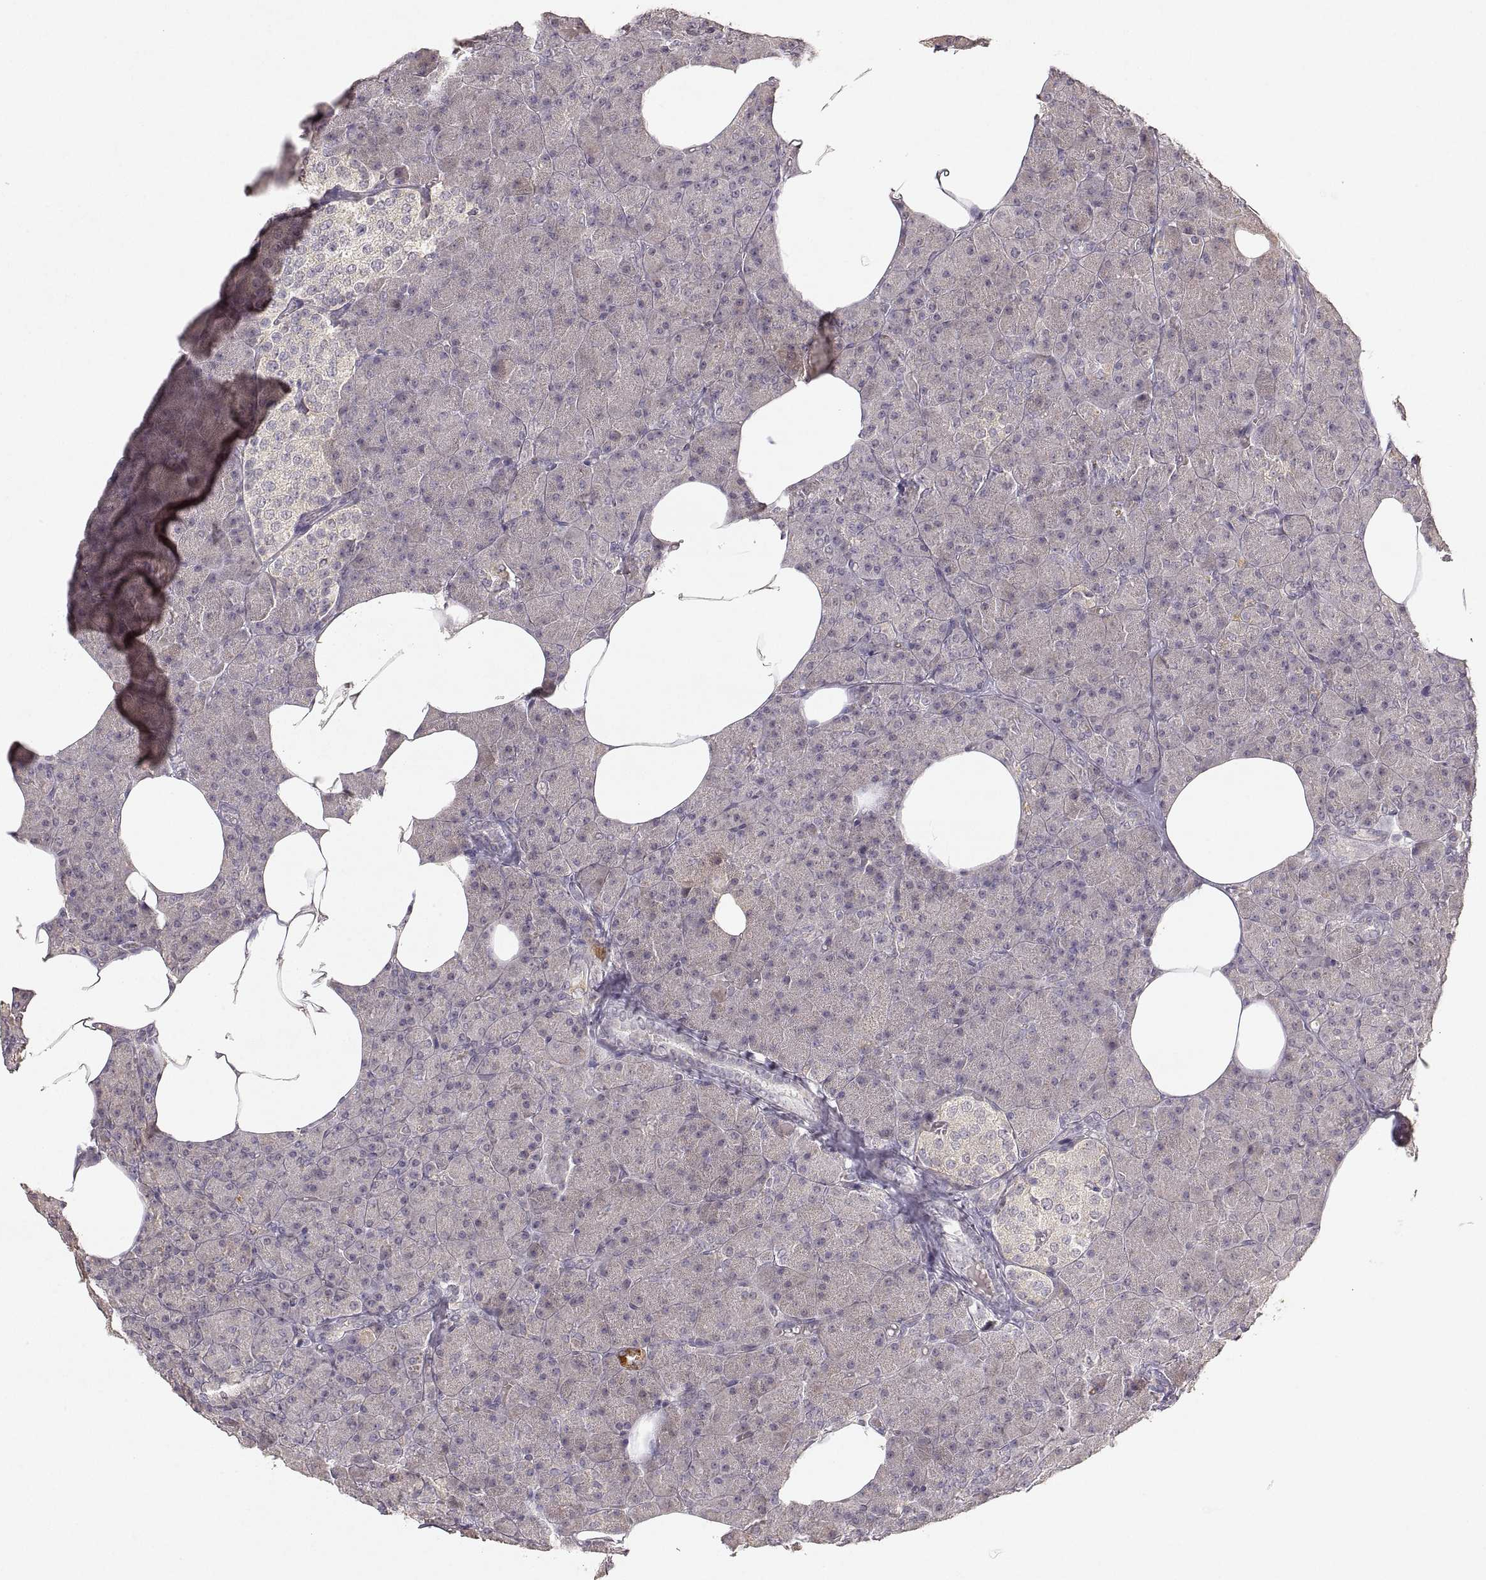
{"staining": {"intensity": "weak", "quantity": "25%-75%", "location": "cytoplasmic/membranous"}, "tissue": "pancreas", "cell_type": "Exocrine glandular cells", "image_type": "normal", "snomed": [{"axis": "morphology", "description": "Normal tissue, NOS"}, {"axis": "topography", "description": "Pancreas"}], "caption": "Immunohistochemical staining of normal human pancreas reveals low levels of weak cytoplasmic/membranous staining in approximately 25%-75% of exocrine glandular cells.", "gene": "LAMC2", "patient": {"sex": "female", "age": 45}}